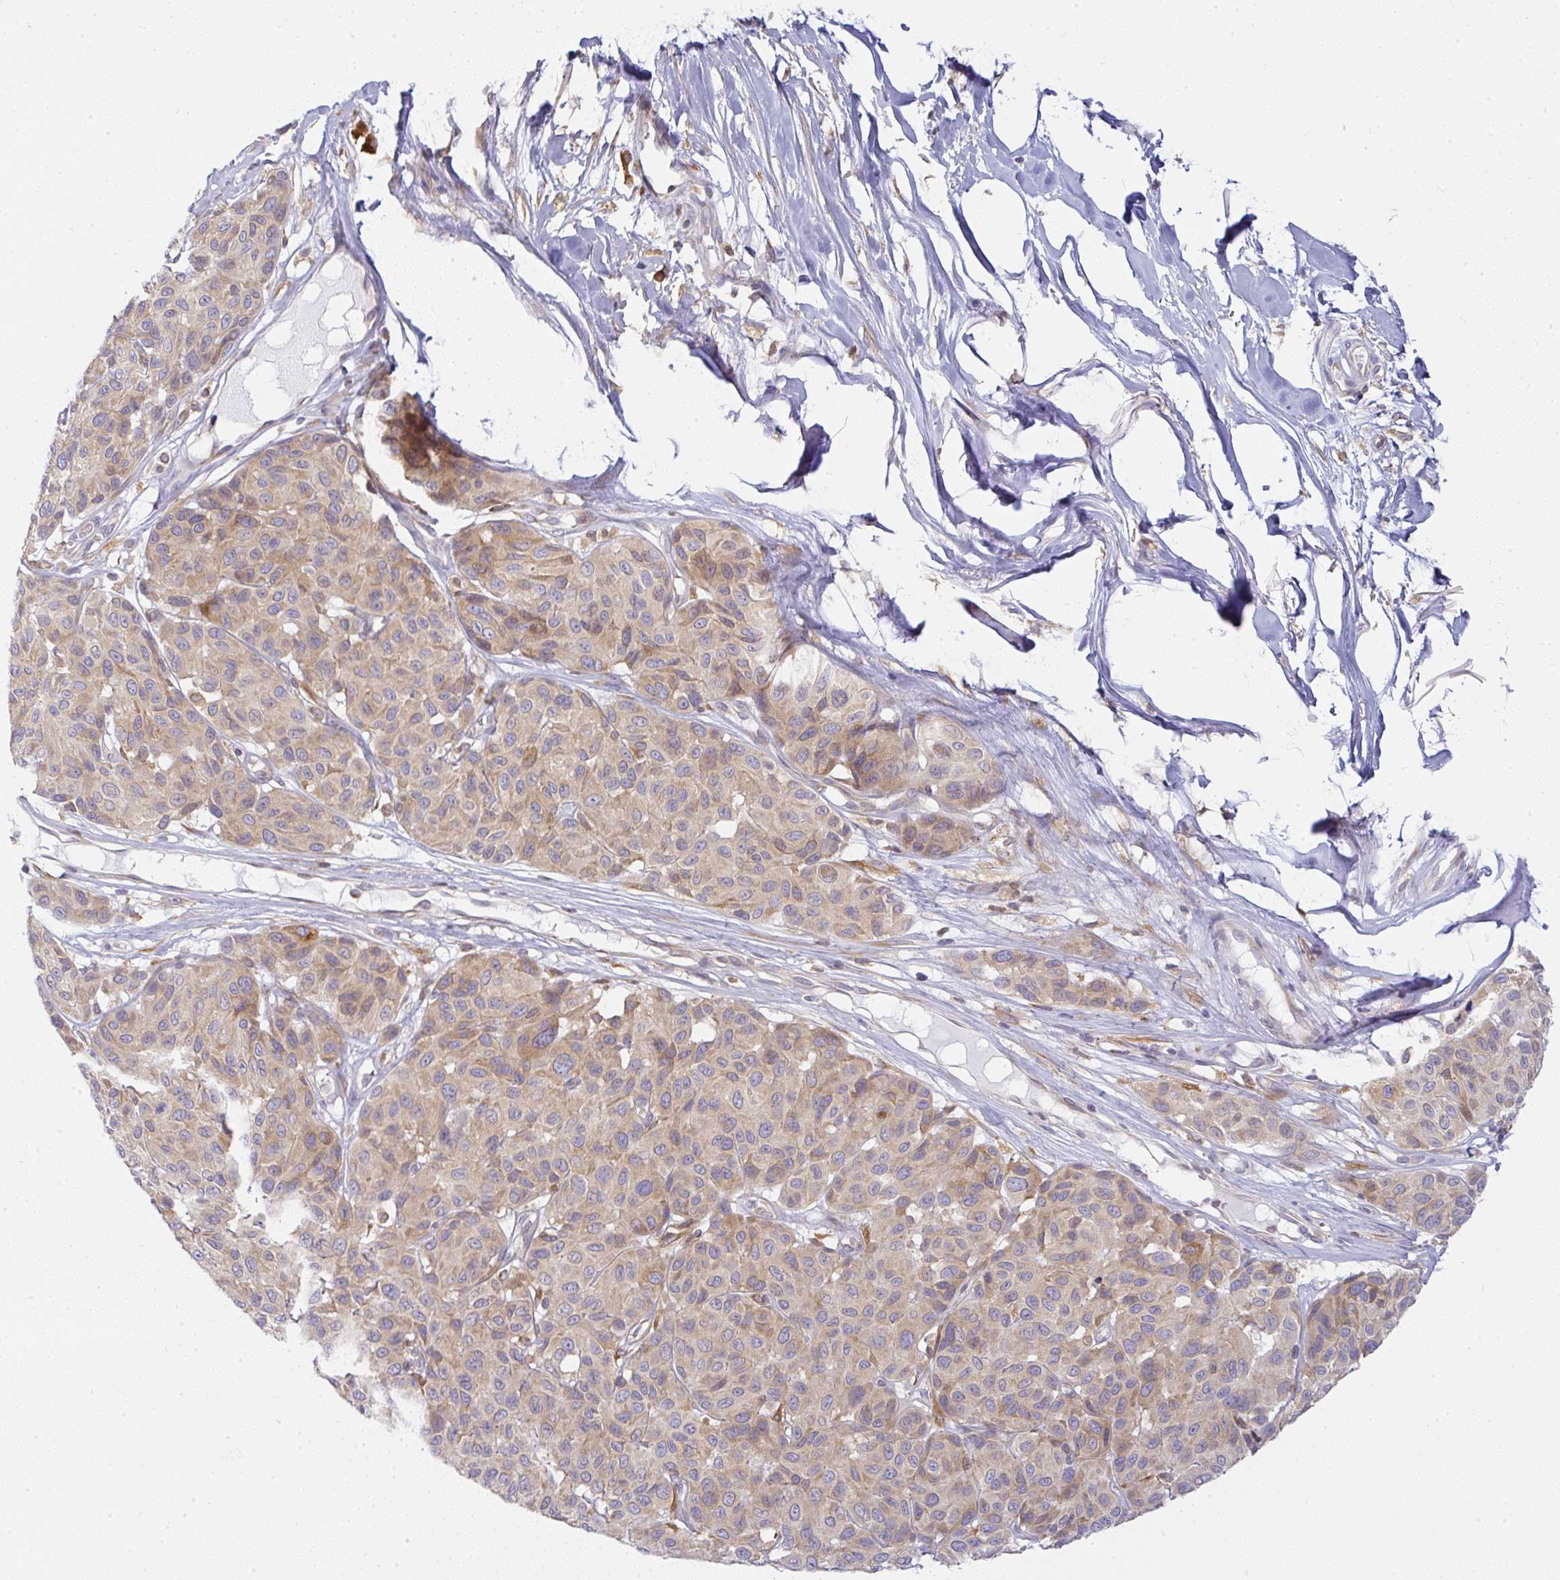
{"staining": {"intensity": "moderate", "quantity": "<25%", "location": "cytoplasmic/membranous"}, "tissue": "melanoma", "cell_type": "Tumor cells", "image_type": "cancer", "snomed": [{"axis": "morphology", "description": "Malignant melanoma, NOS"}, {"axis": "topography", "description": "Skin"}], "caption": "Melanoma stained with immunohistochemistry (IHC) displays moderate cytoplasmic/membranous positivity in about <25% of tumor cells. (brown staining indicates protein expression, while blue staining denotes nuclei).", "gene": "DERL2", "patient": {"sex": "female", "age": 66}}